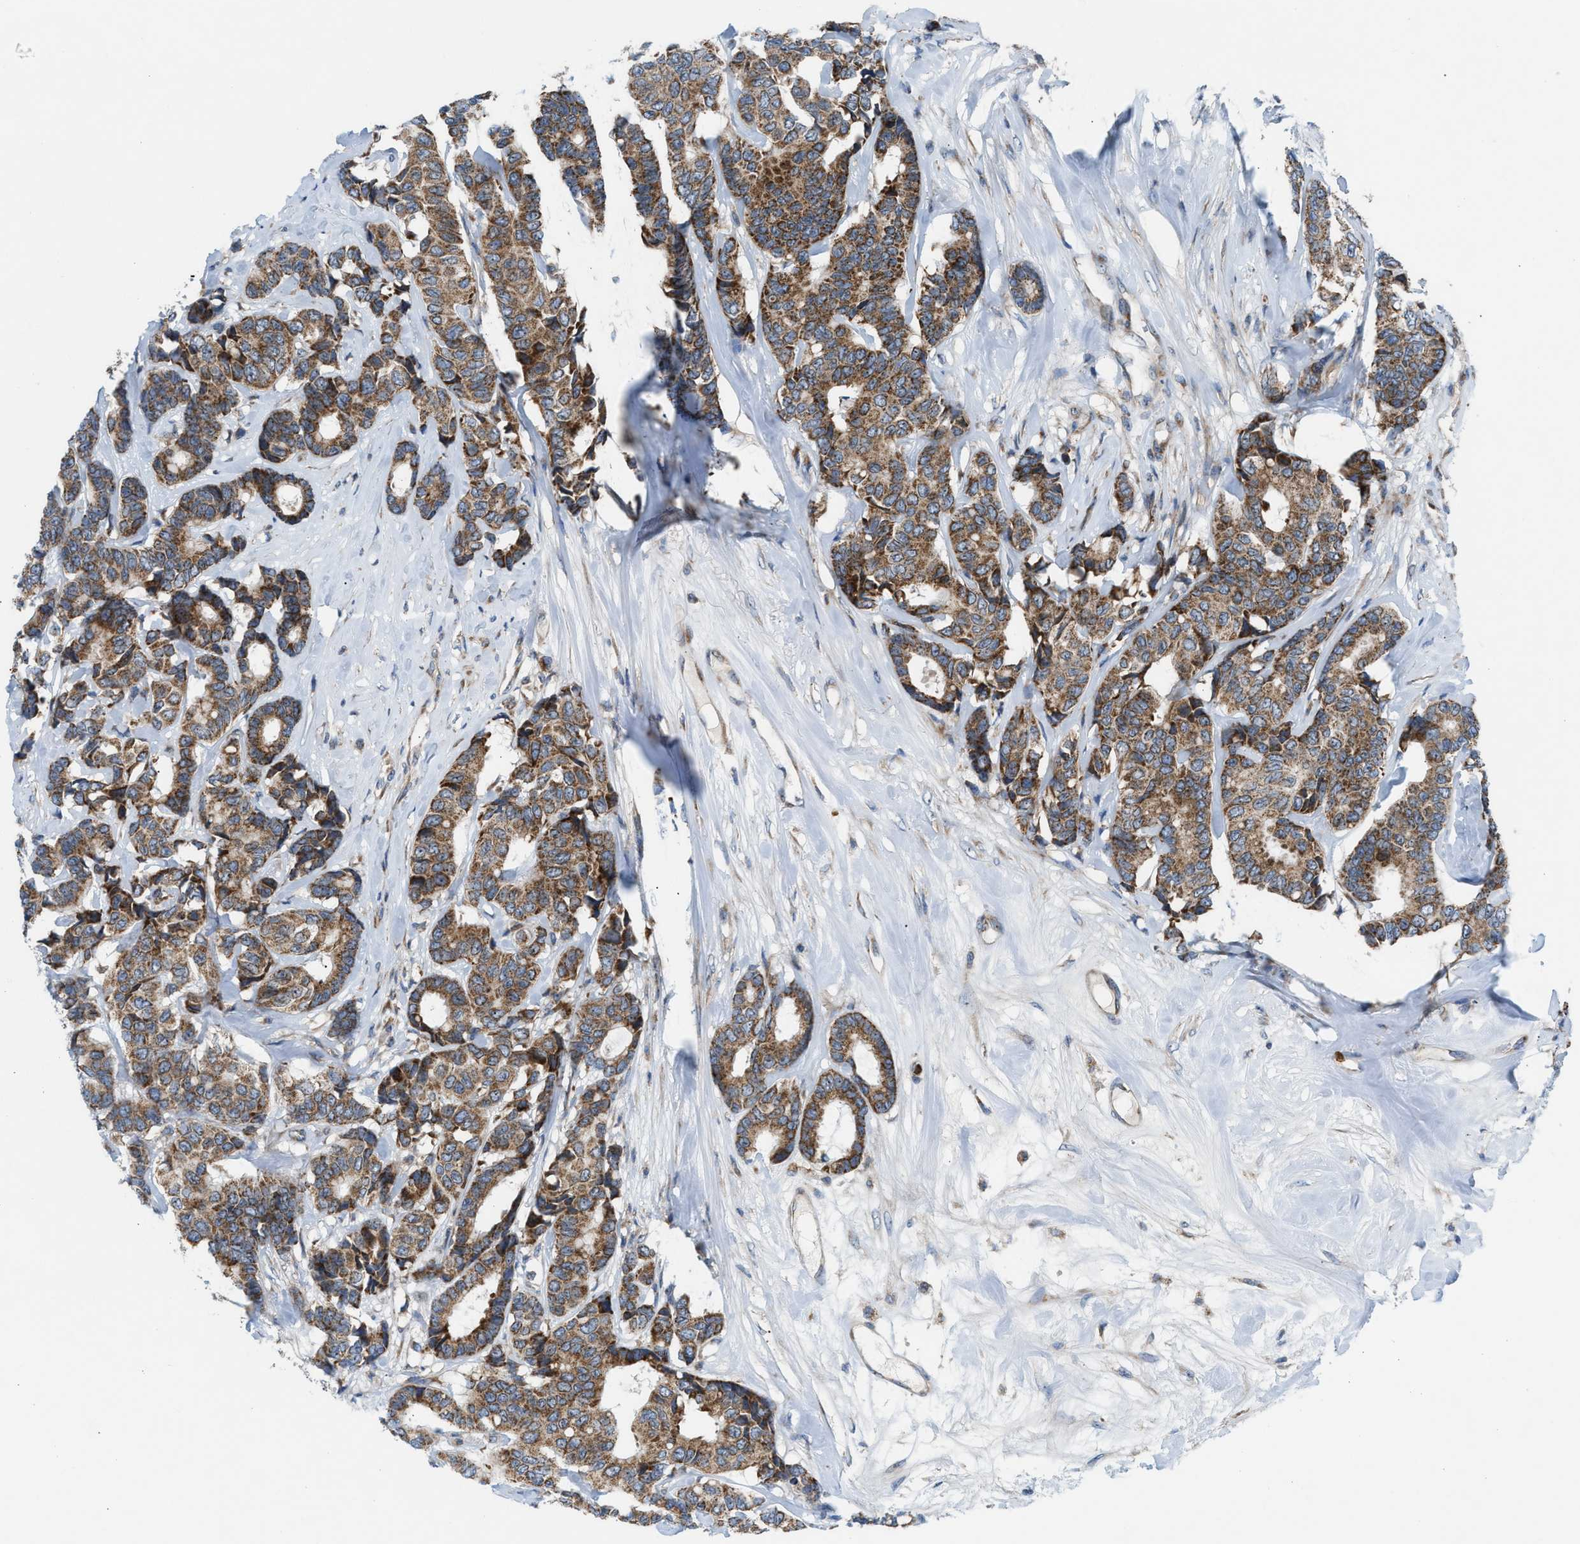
{"staining": {"intensity": "moderate", "quantity": ">75%", "location": "cytoplasmic/membranous"}, "tissue": "breast cancer", "cell_type": "Tumor cells", "image_type": "cancer", "snomed": [{"axis": "morphology", "description": "Duct carcinoma"}, {"axis": "topography", "description": "Breast"}], "caption": "Brown immunohistochemical staining in human breast cancer shows moderate cytoplasmic/membranous positivity in approximately >75% of tumor cells. Using DAB (brown) and hematoxylin (blue) stains, captured at high magnification using brightfield microscopy.", "gene": "TPH1", "patient": {"sex": "female", "age": 87}}